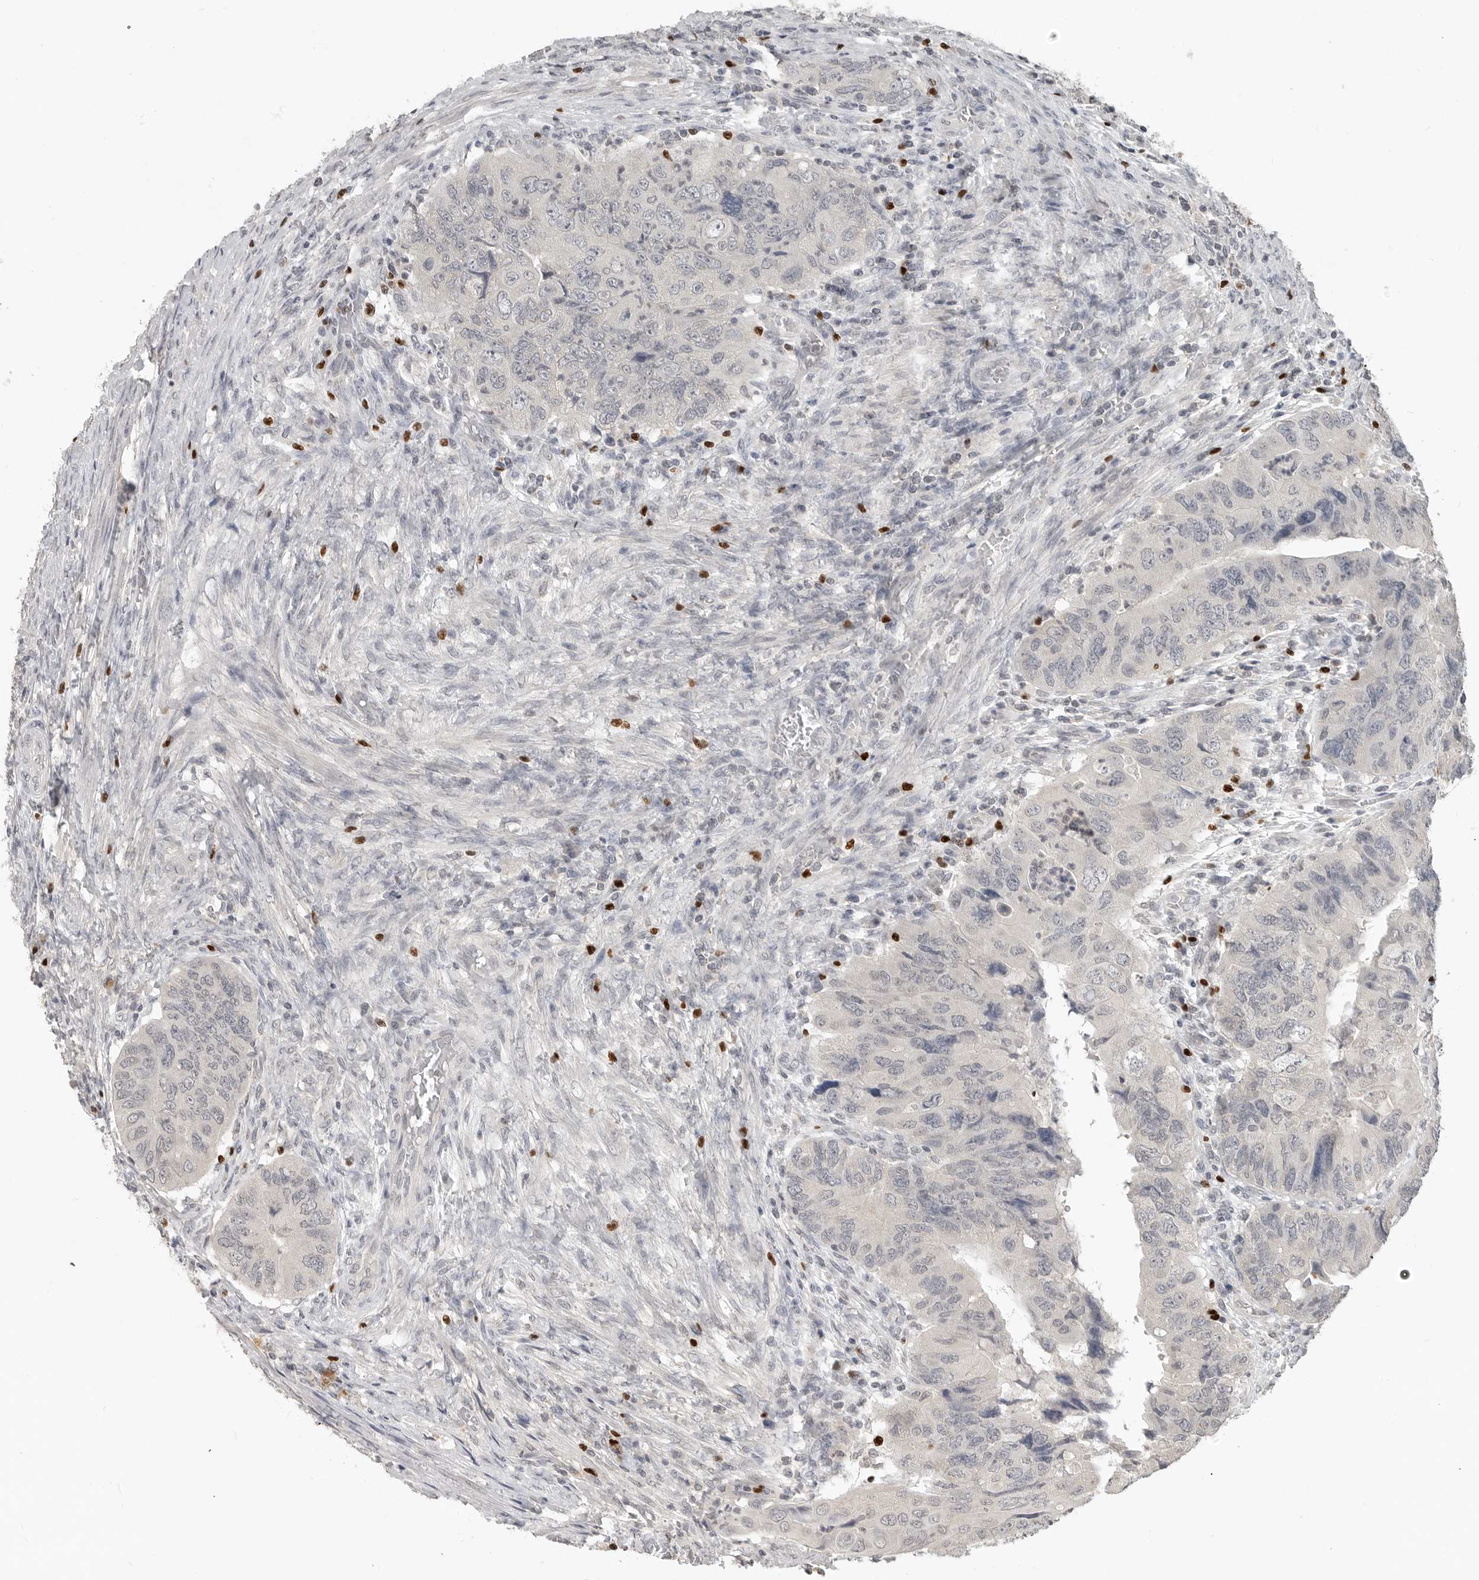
{"staining": {"intensity": "negative", "quantity": "none", "location": "none"}, "tissue": "colorectal cancer", "cell_type": "Tumor cells", "image_type": "cancer", "snomed": [{"axis": "morphology", "description": "Adenocarcinoma, NOS"}, {"axis": "topography", "description": "Rectum"}], "caption": "DAB immunohistochemical staining of colorectal cancer shows no significant expression in tumor cells.", "gene": "FOXP3", "patient": {"sex": "male", "age": 63}}